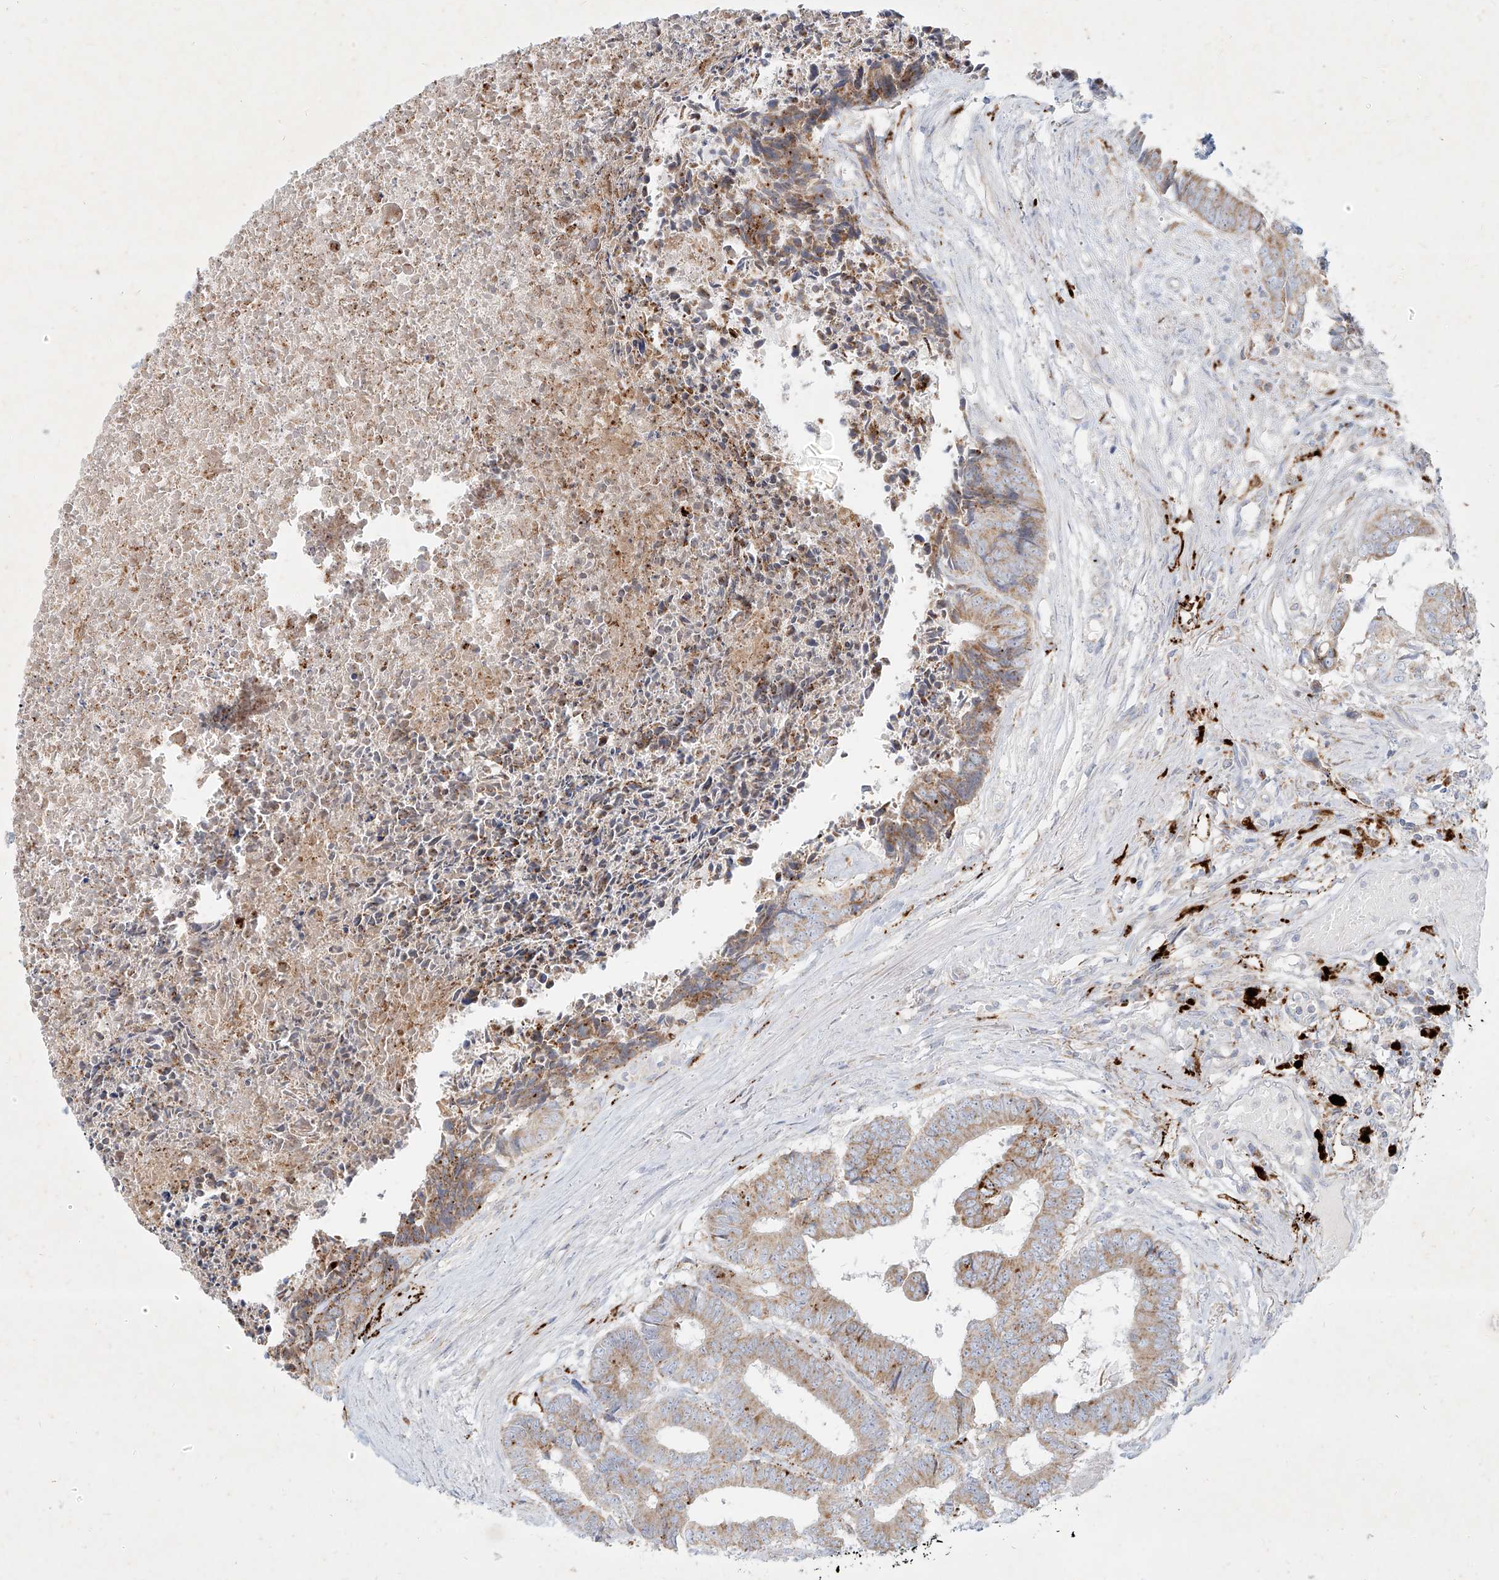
{"staining": {"intensity": "moderate", "quantity": ">75%", "location": "cytoplasmic/membranous"}, "tissue": "colorectal cancer", "cell_type": "Tumor cells", "image_type": "cancer", "snomed": [{"axis": "morphology", "description": "Adenocarcinoma, NOS"}, {"axis": "topography", "description": "Rectum"}], "caption": "High-power microscopy captured an immunohistochemistry micrograph of colorectal adenocarcinoma, revealing moderate cytoplasmic/membranous positivity in about >75% of tumor cells.", "gene": "MTX2", "patient": {"sex": "male", "age": 84}}